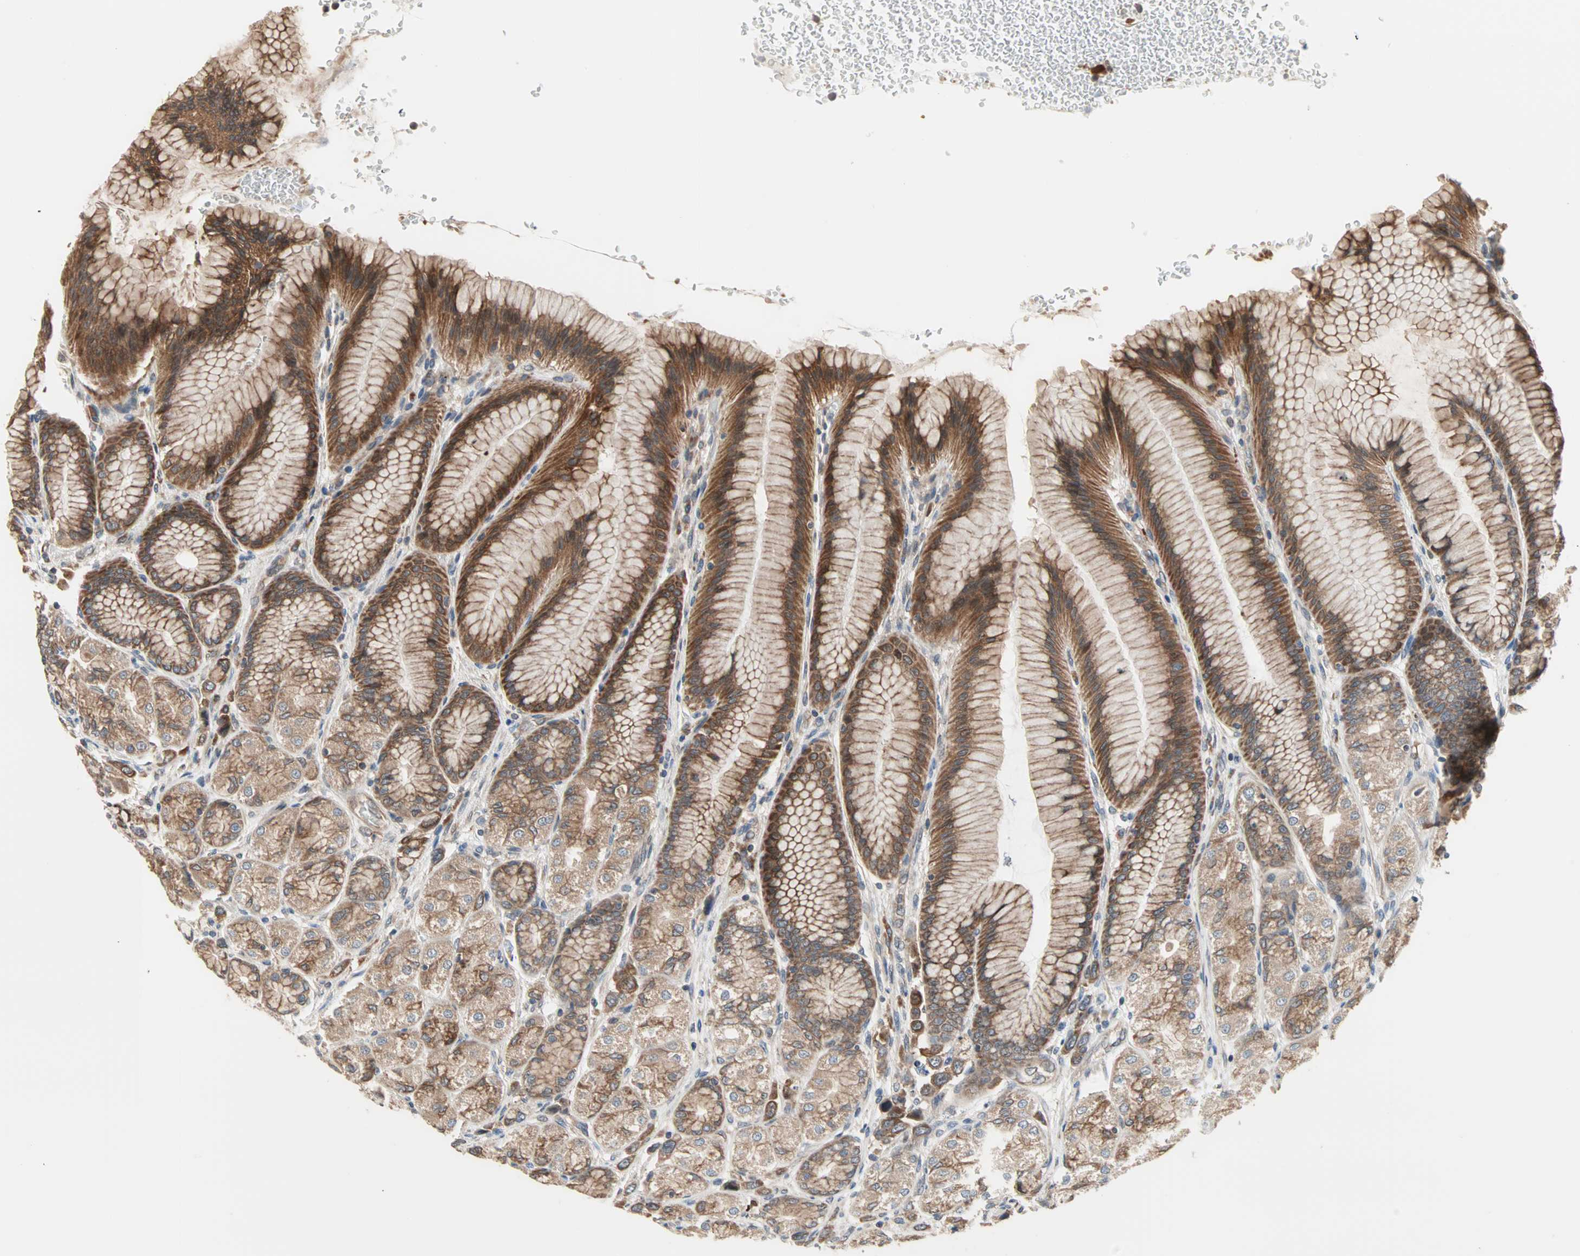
{"staining": {"intensity": "moderate", "quantity": ">75%", "location": "cytoplasmic/membranous"}, "tissue": "stomach", "cell_type": "Glandular cells", "image_type": "normal", "snomed": [{"axis": "morphology", "description": "Normal tissue, NOS"}, {"axis": "morphology", "description": "Adenocarcinoma, NOS"}, {"axis": "topography", "description": "Stomach"}, {"axis": "topography", "description": "Stomach, lower"}], "caption": "Protein expression analysis of benign human stomach reveals moderate cytoplasmic/membranous expression in approximately >75% of glandular cells.", "gene": "SAR1A", "patient": {"sex": "female", "age": 65}}